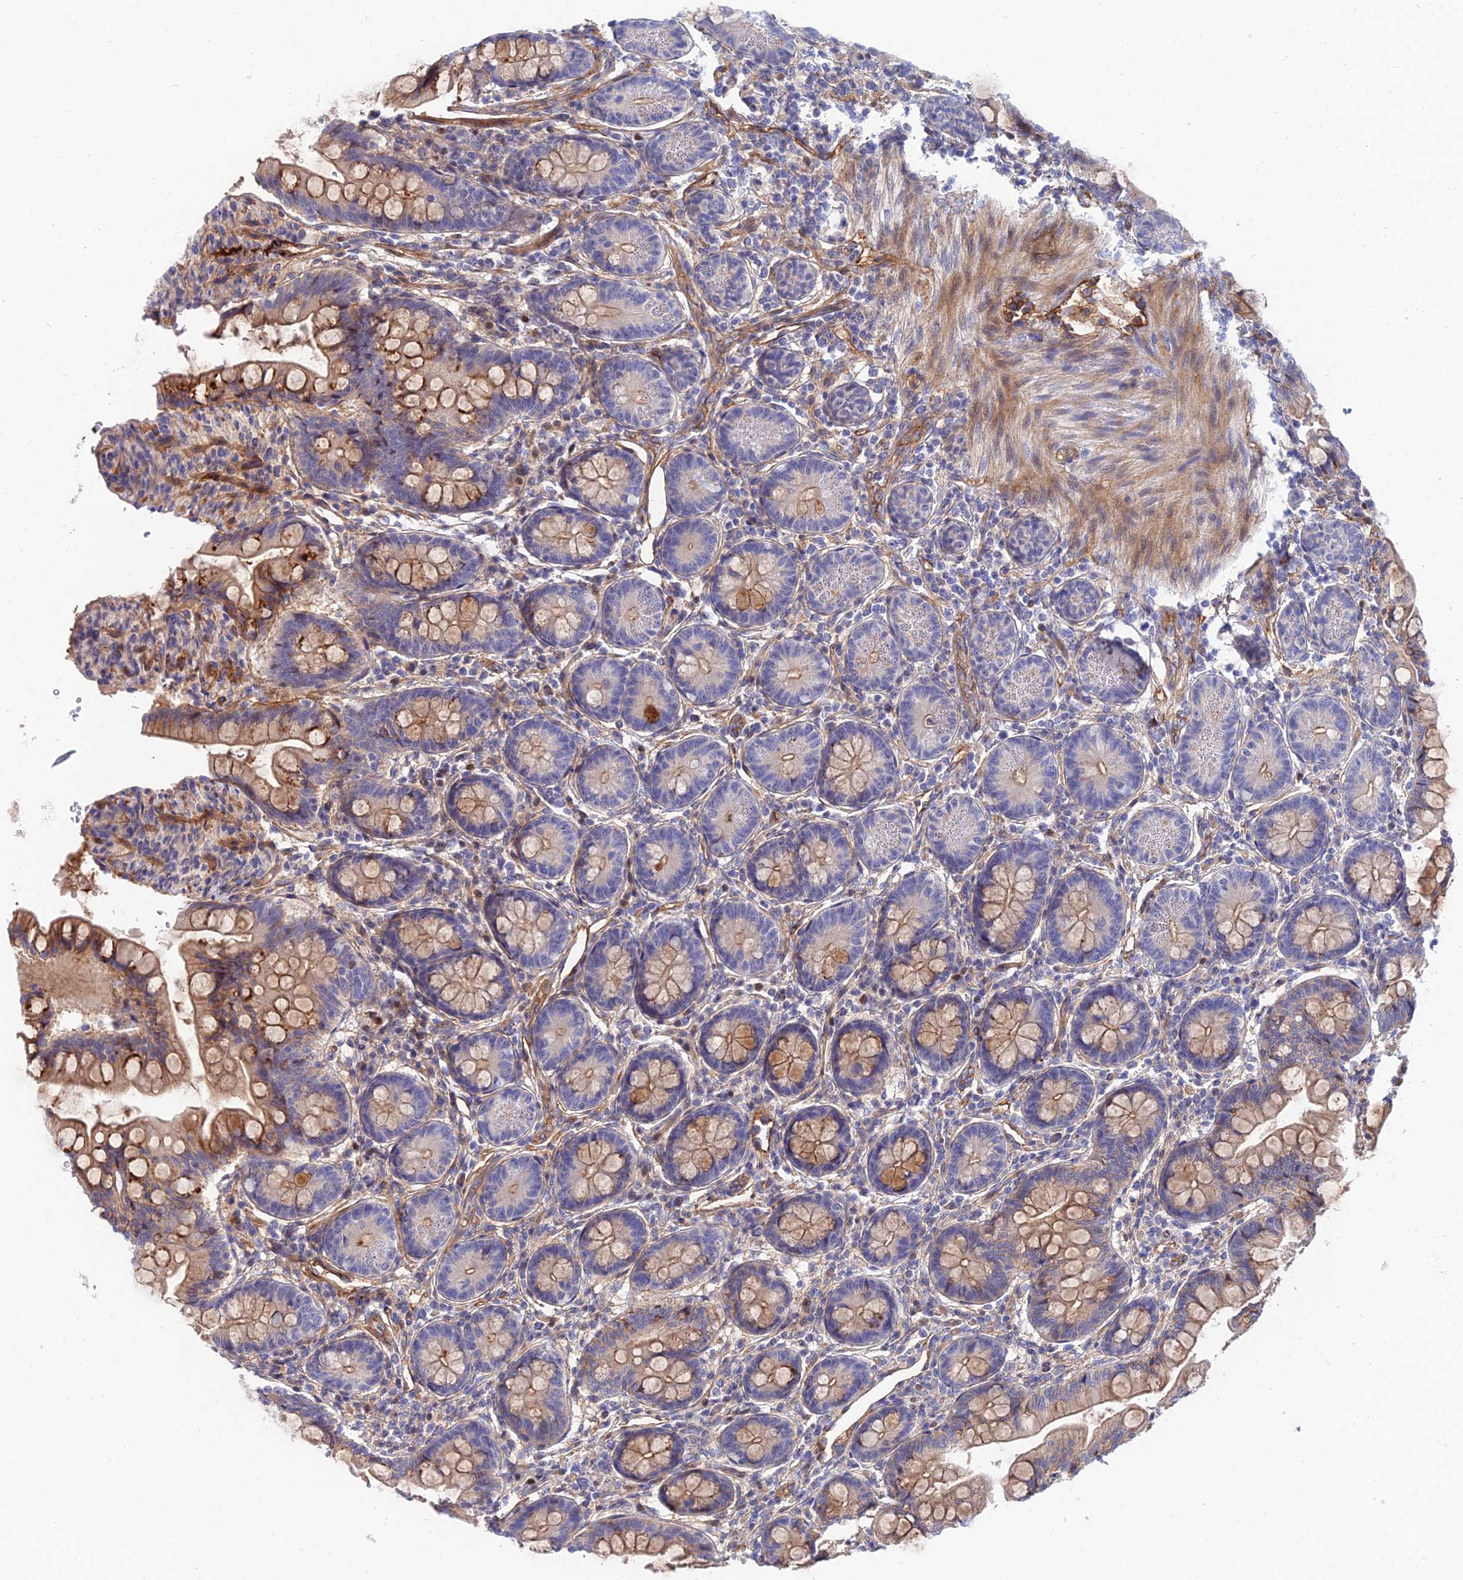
{"staining": {"intensity": "moderate", "quantity": "25%-75%", "location": "cytoplasmic/membranous"}, "tissue": "small intestine", "cell_type": "Glandular cells", "image_type": "normal", "snomed": [{"axis": "morphology", "description": "Normal tissue, NOS"}, {"axis": "topography", "description": "Small intestine"}], "caption": "Human small intestine stained for a protein (brown) reveals moderate cytoplasmic/membranous positive staining in about 25%-75% of glandular cells.", "gene": "TRIM43B", "patient": {"sex": "male", "age": 7}}